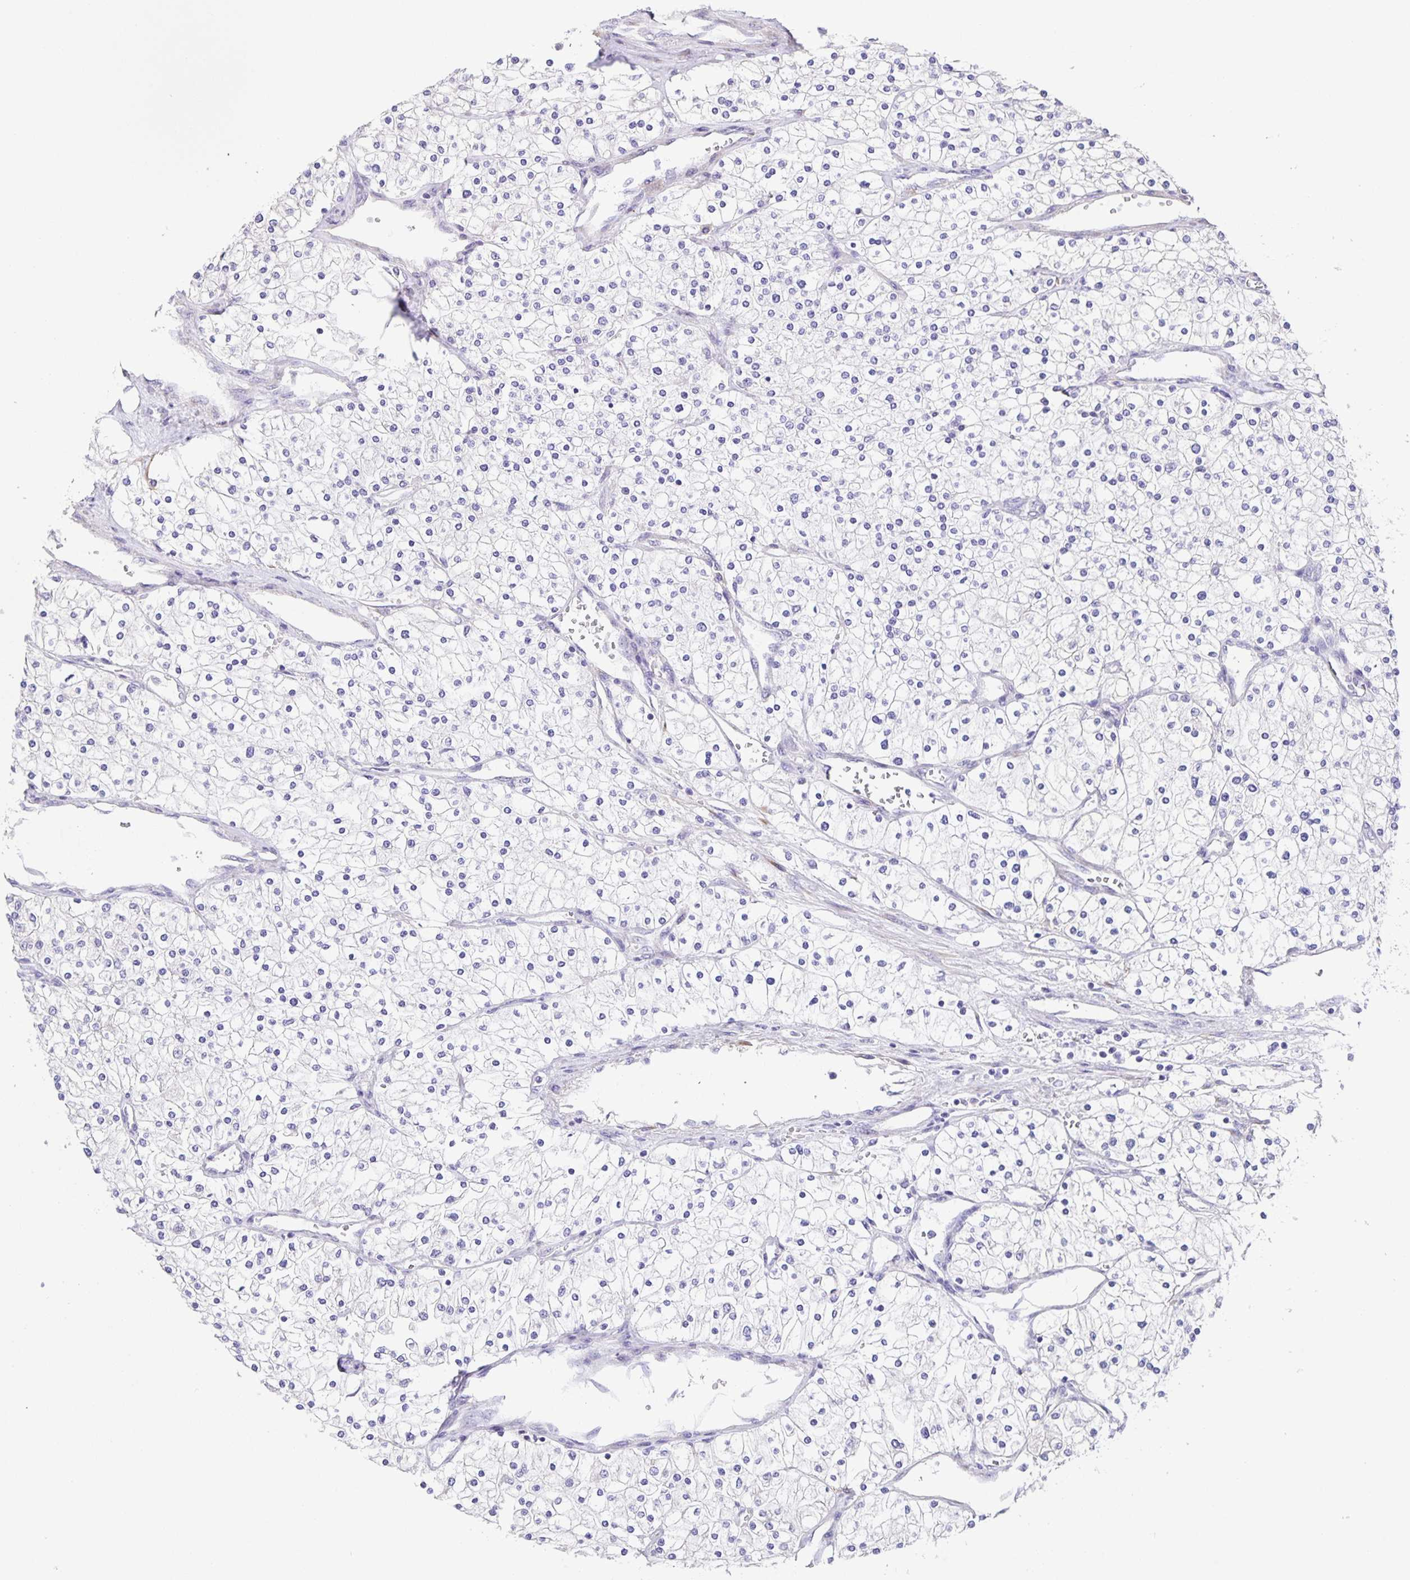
{"staining": {"intensity": "negative", "quantity": "none", "location": "none"}, "tissue": "renal cancer", "cell_type": "Tumor cells", "image_type": "cancer", "snomed": [{"axis": "morphology", "description": "Adenocarcinoma, NOS"}, {"axis": "topography", "description": "Kidney"}], "caption": "IHC image of renal adenocarcinoma stained for a protein (brown), which exhibits no staining in tumor cells. (DAB (3,3'-diaminobenzidine) IHC with hematoxylin counter stain).", "gene": "PRR36", "patient": {"sex": "male", "age": 80}}